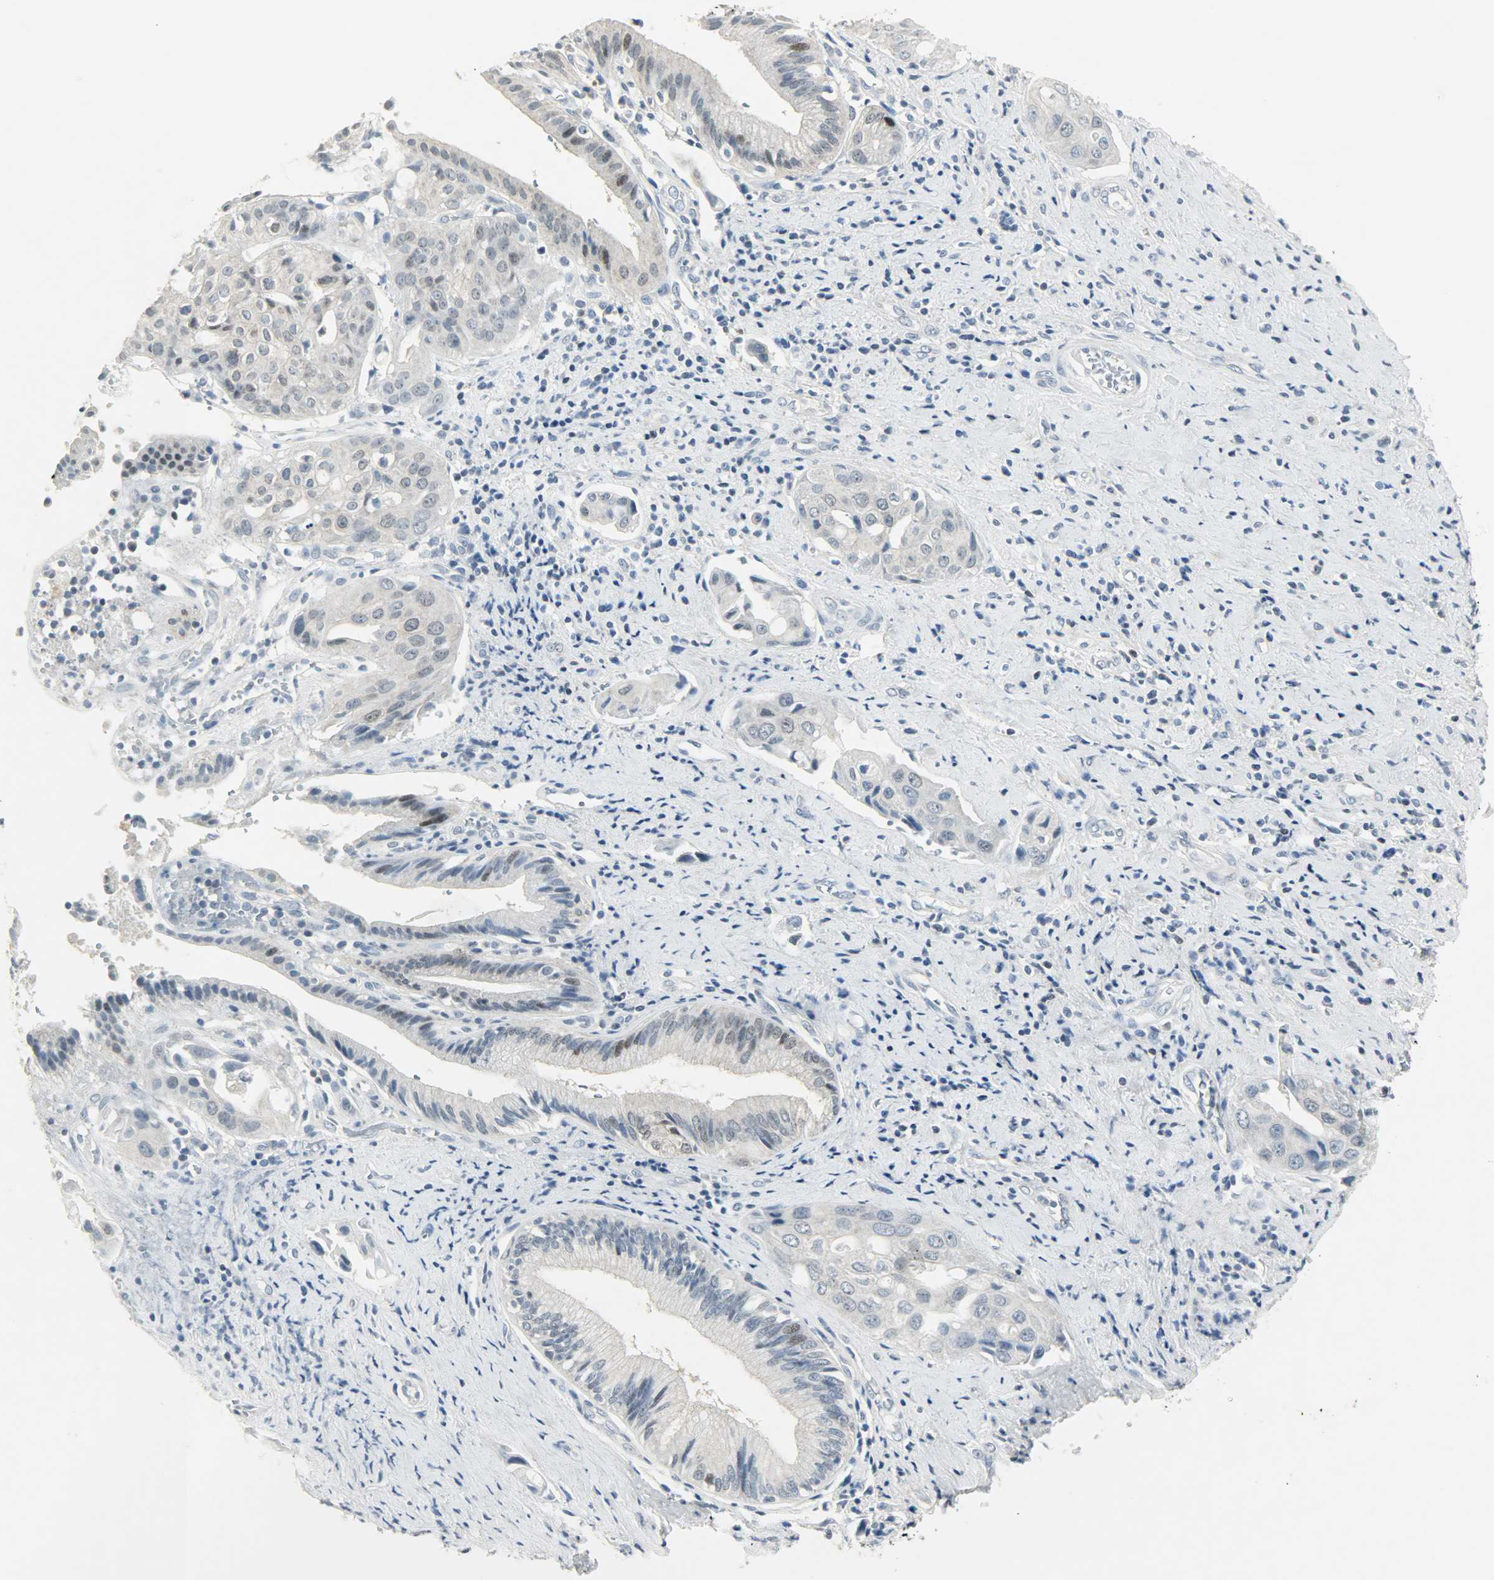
{"staining": {"intensity": "moderate", "quantity": "<25%", "location": "cytoplasmic/membranous,nuclear"}, "tissue": "pancreatic cancer", "cell_type": "Tumor cells", "image_type": "cancer", "snomed": [{"axis": "morphology", "description": "Adenocarcinoma, NOS"}, {"axis": "topography", "description": "Pancreas"}], "caption": "Pancreatic cancer tissue reveals moderate cytoplasmic/membranous and nuclear staining in about <25% of tumor cells, visualized by immunohistochemistry.", "gene": "CAMK4", "patient": {"sex": "female", "age": 60}}